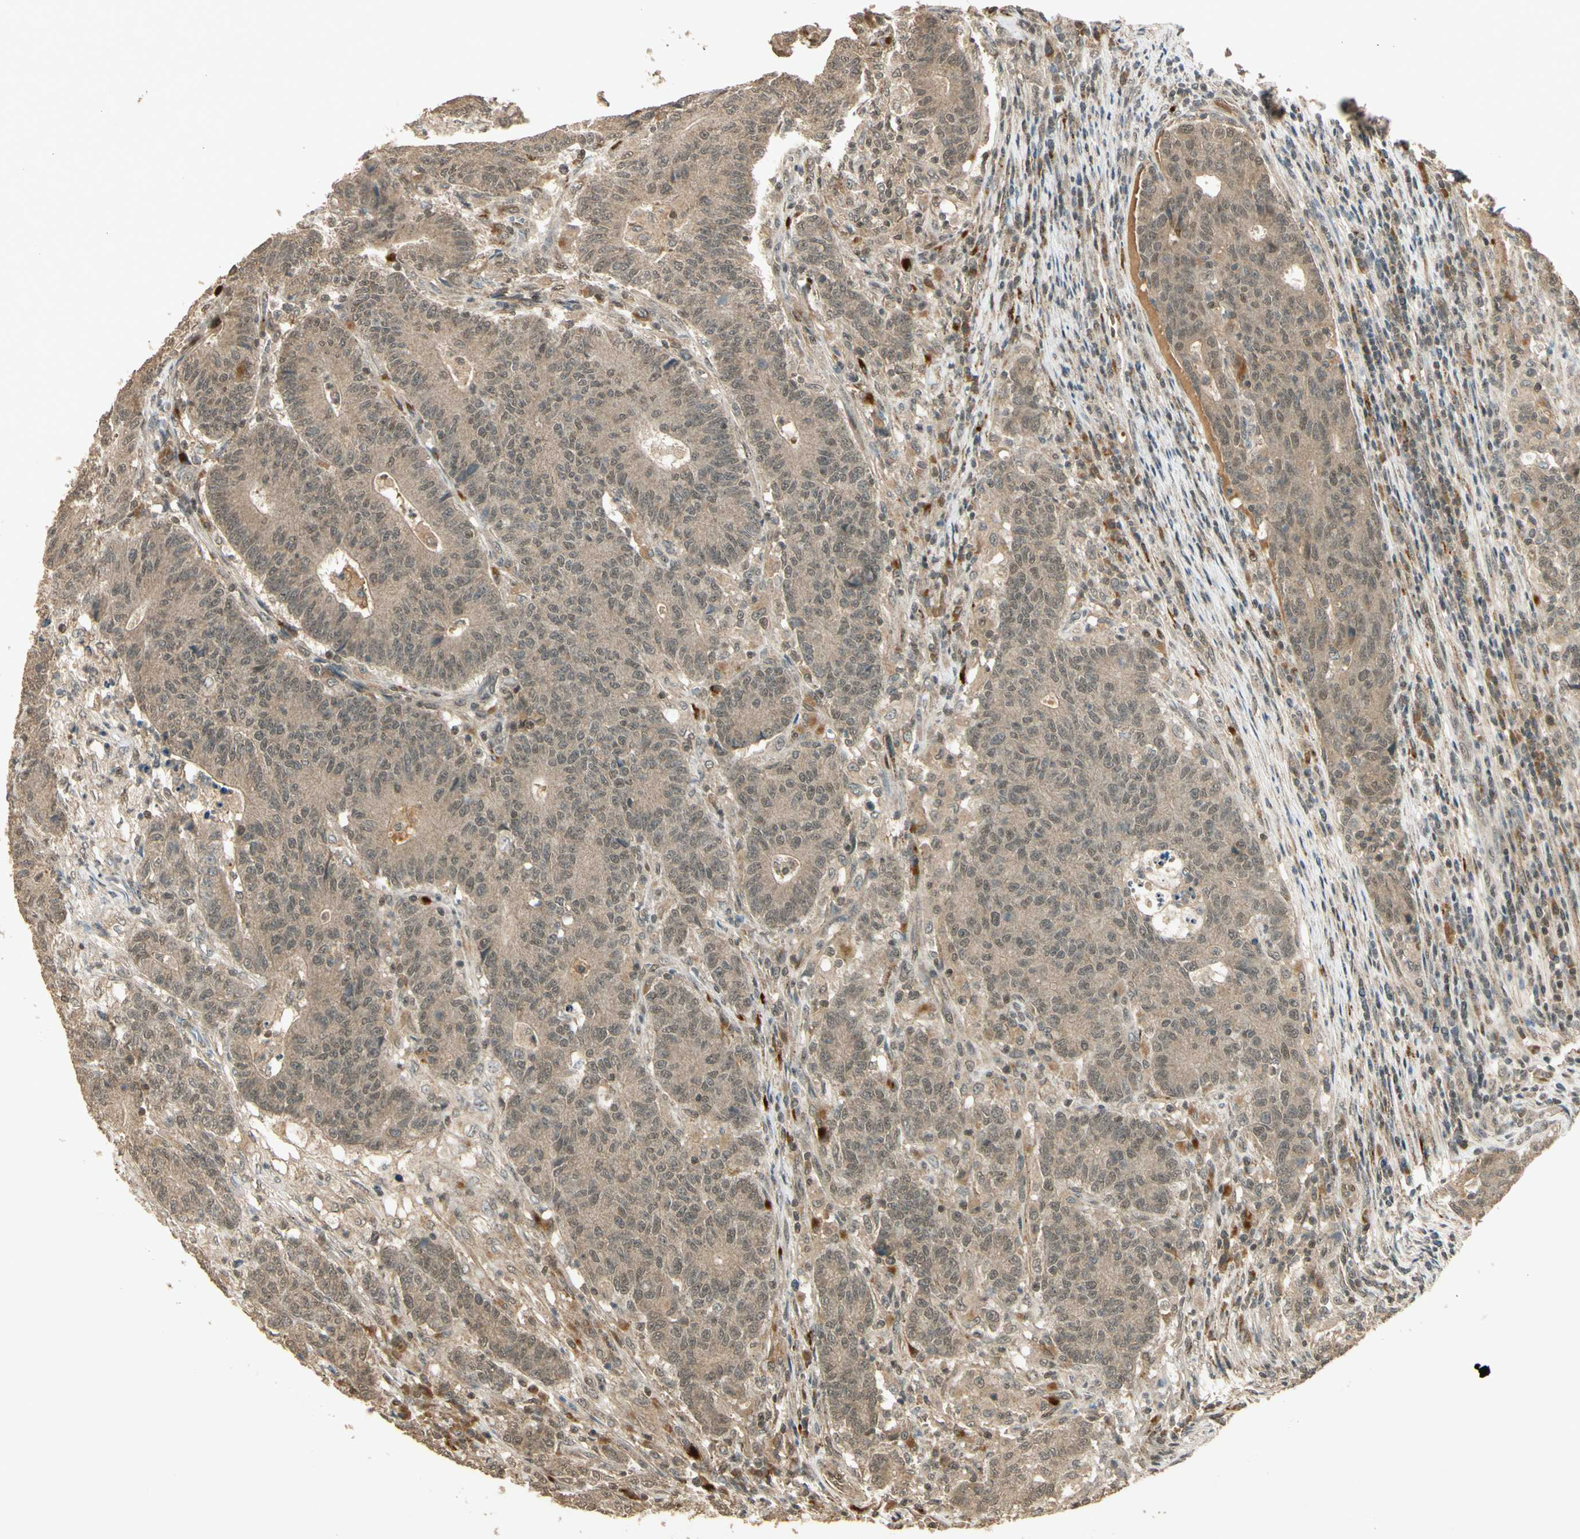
{"staining": {"intensity": "weak", "quantity": ">75%", "location": "cytoplasmic/membranous"}, "tissue": "colorectal cancer", "cell_type": "Tumor cells", "image_type": "cancer", "snomed": [{"axis": "morphology", "description": "Normal tissue, NOS"}, {"axis": "morphology", "description": "Adenocarcinoma, NOS"}, {"axis": "topography", "description": "Colon"}], "caption": "Protein staining of colorectal cancer tissue displays weak cytoplasmic/membranous staining in about >75% of tumor cells. (IHC, brightfield microscopy, high magnification).", "gene": "GMEB2", "patient": {"sex": "female", "age": 75}}